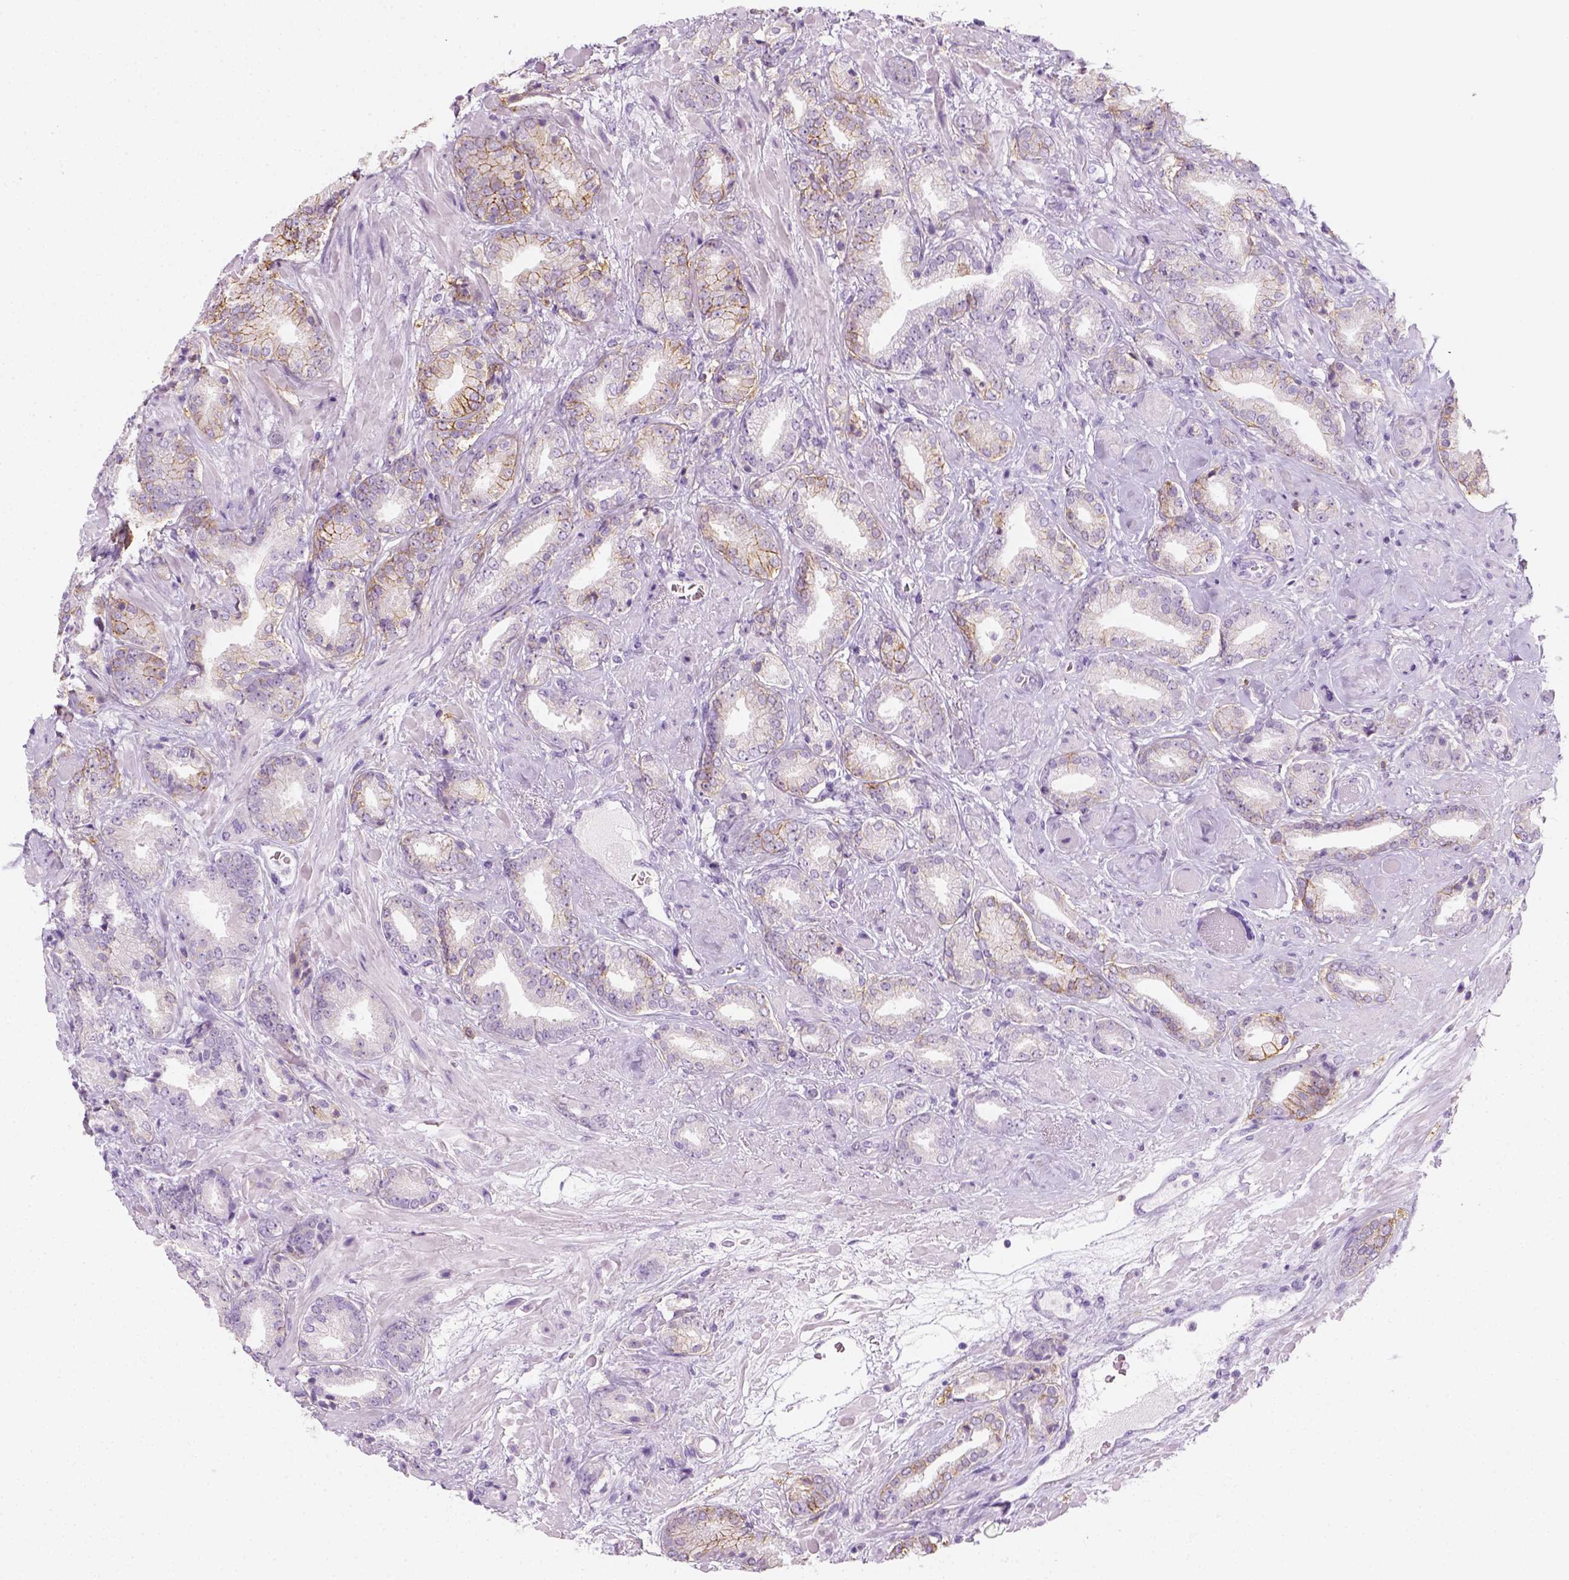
{"staining": {"intensity": "moderate", "quantity": "<25%", "location": "cytoplasmic/membranous"}, "tissue": "prostate cancer", "cell_type": "Tumor cells", "image_type": "cancer", "snomed": [{"axis": "morphology", "description": "Adenocarcinoma, High grade"}, {"axis": "topography", "description": "Prostate"}], "caption": "The image reveals immunohistochemical staining of prostate cancer. There is moderate cytoplasmic/membranous staining is present in about <25% of tumor cells. (DAB IHC, brown staining for protein, blue staining for nuclei).", "gene": "AQP3", "patient": {"sex": "male", "age": 56}}